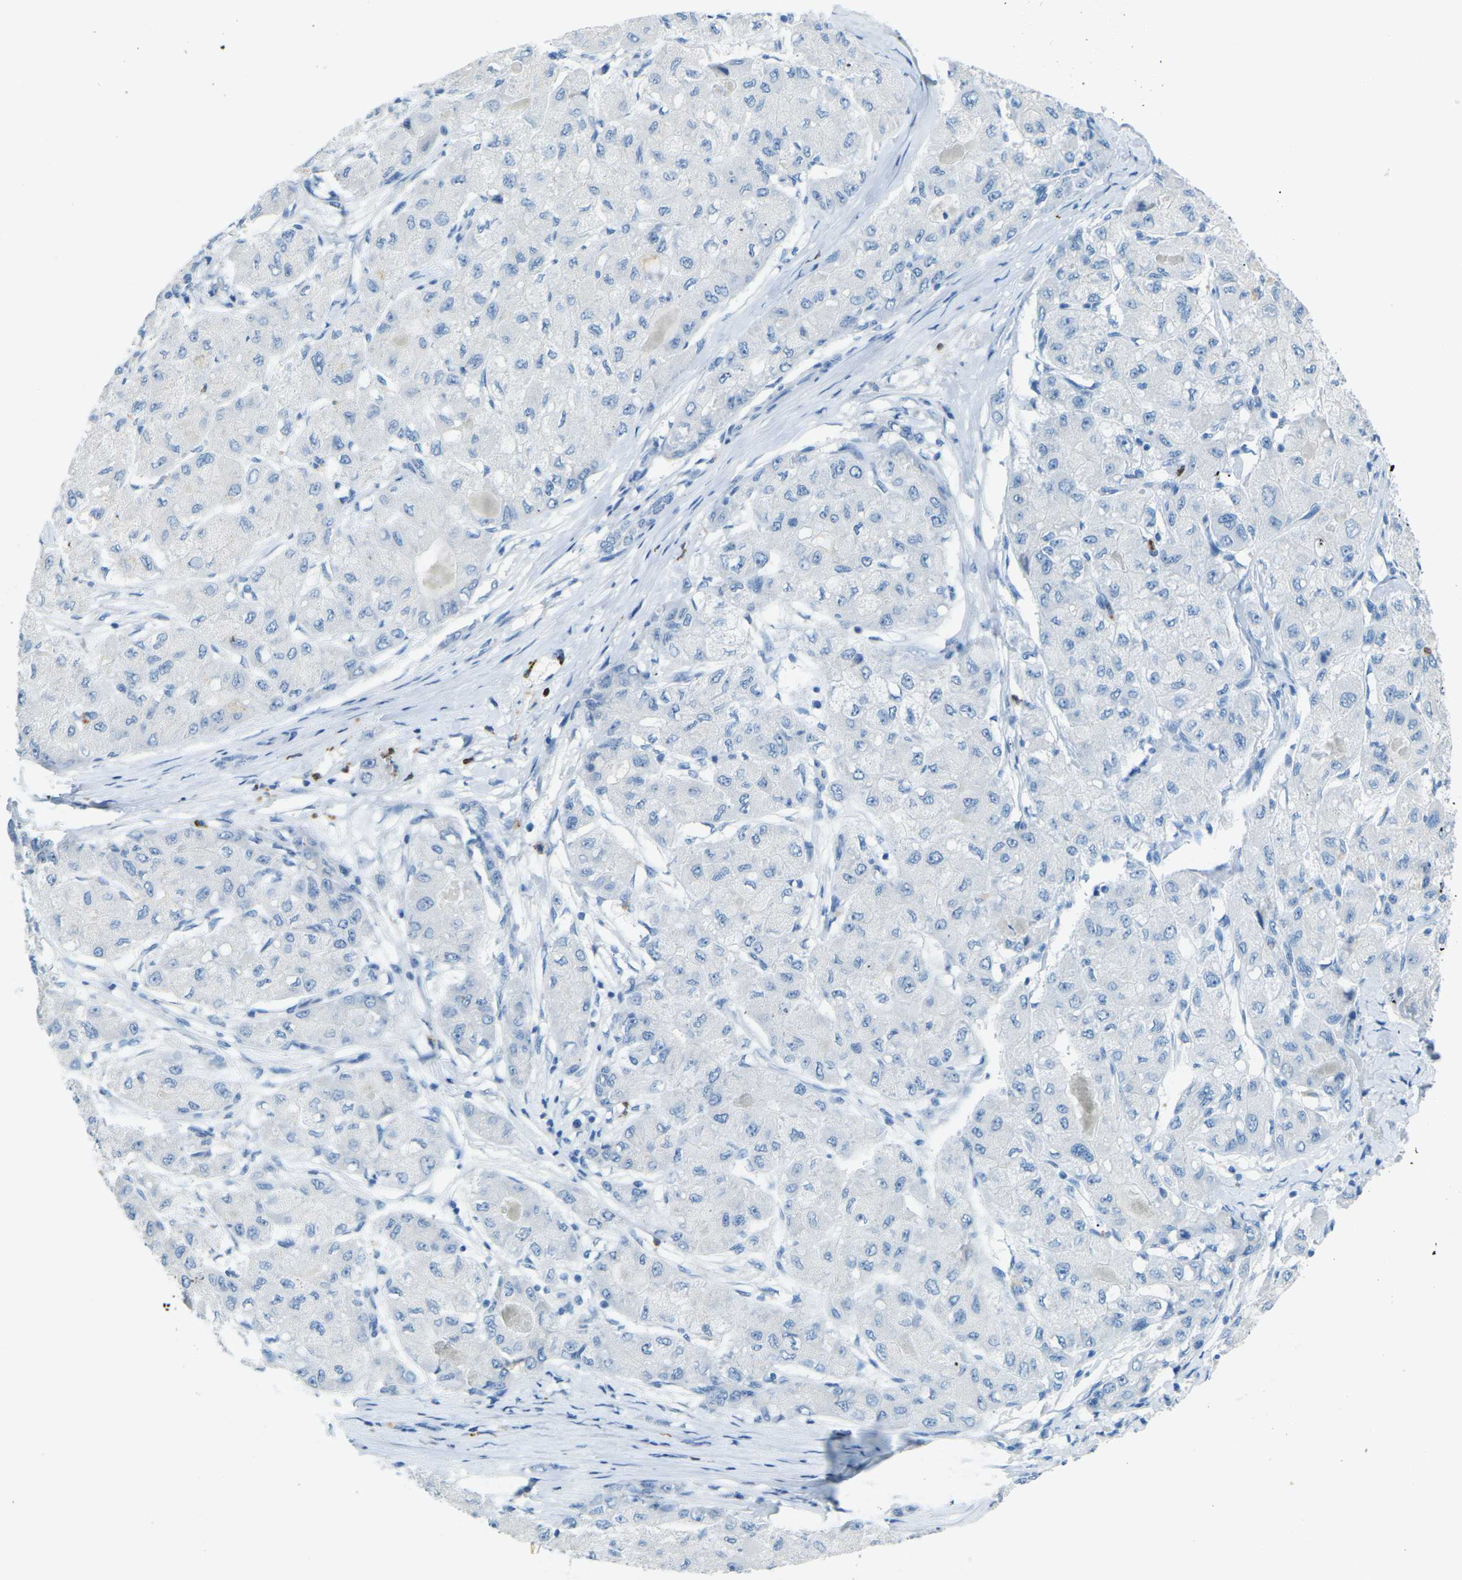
{"staining": {"intensity": "negative", "quantity": "none", "location": "none"}, "tissue": "liver cancer", "cell_type": "Tumor cells", "image_type": "cancer", "snomed": [{"axis": "morphology", "description": "Carcinoma, Hepatocellular, NOS"}, {"axis": "topography", "description": "Liver"}], "caption": "This is a photomicrograph of immunohistochemistry staining of liver hepatocellular carcinoma, which shows no staining in tumor cells.", "gene": "CDH16", "patient": {"sex": "male", "age": 80}}